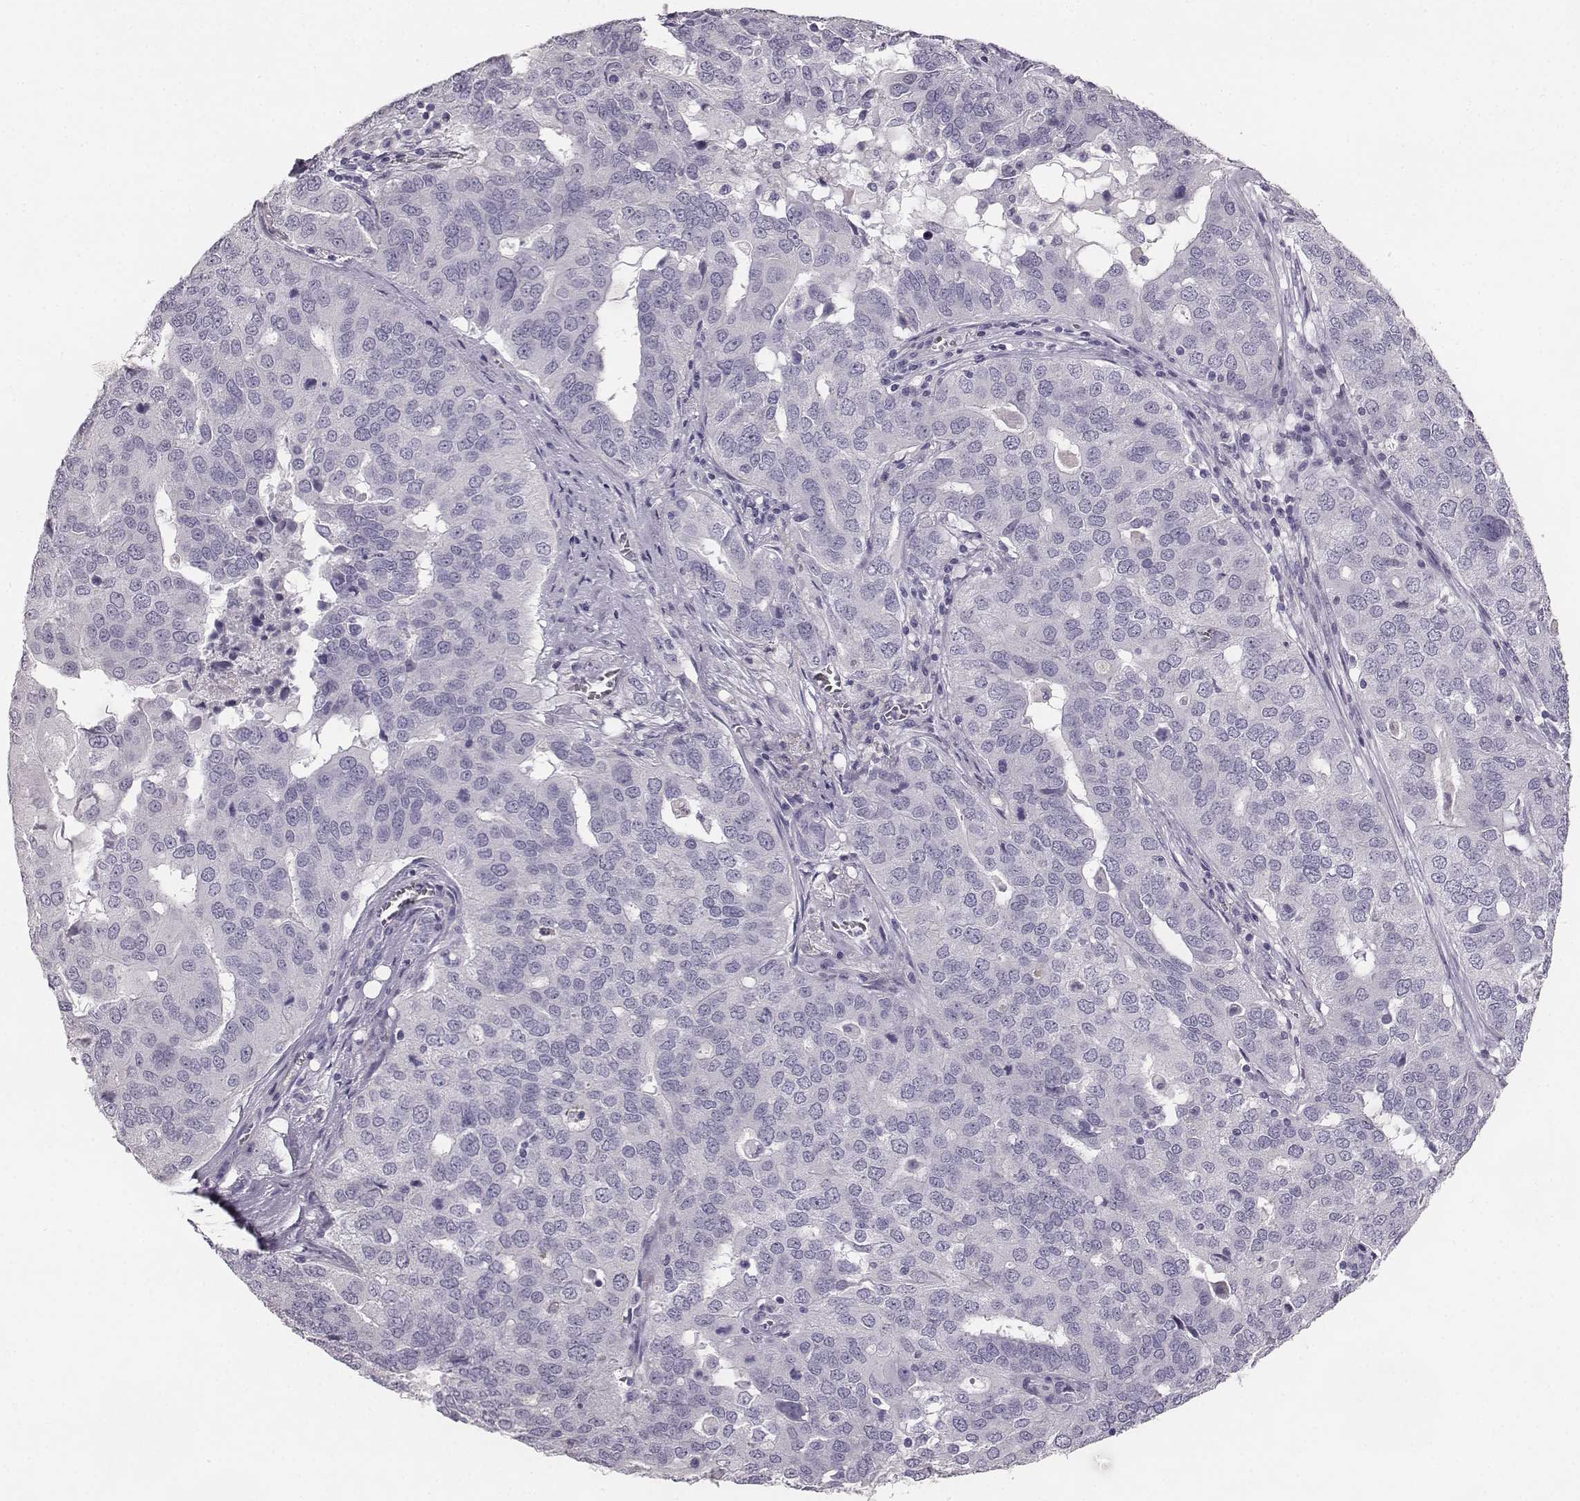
{"staining": {"intensity": "negative", "quantity": "none", "location": "none"}, "tissue": "ovarian cancer", "cell_type": "Tumor cells", "image_type": "cancer", "snomed": [{"axis": "morphology", "description": "Carcinoma, endometroid"}, {"axis": "topography", "description": "Soft tissue"}, {"axis": "topography", "description": "Ovary"}], "caption": "Immunohistochemistry of ovarian endometroid carcinoma reveals no staining in tumor cells.", "gene": "NPTXR", "patient": {"sex": "female", "age": 52}}